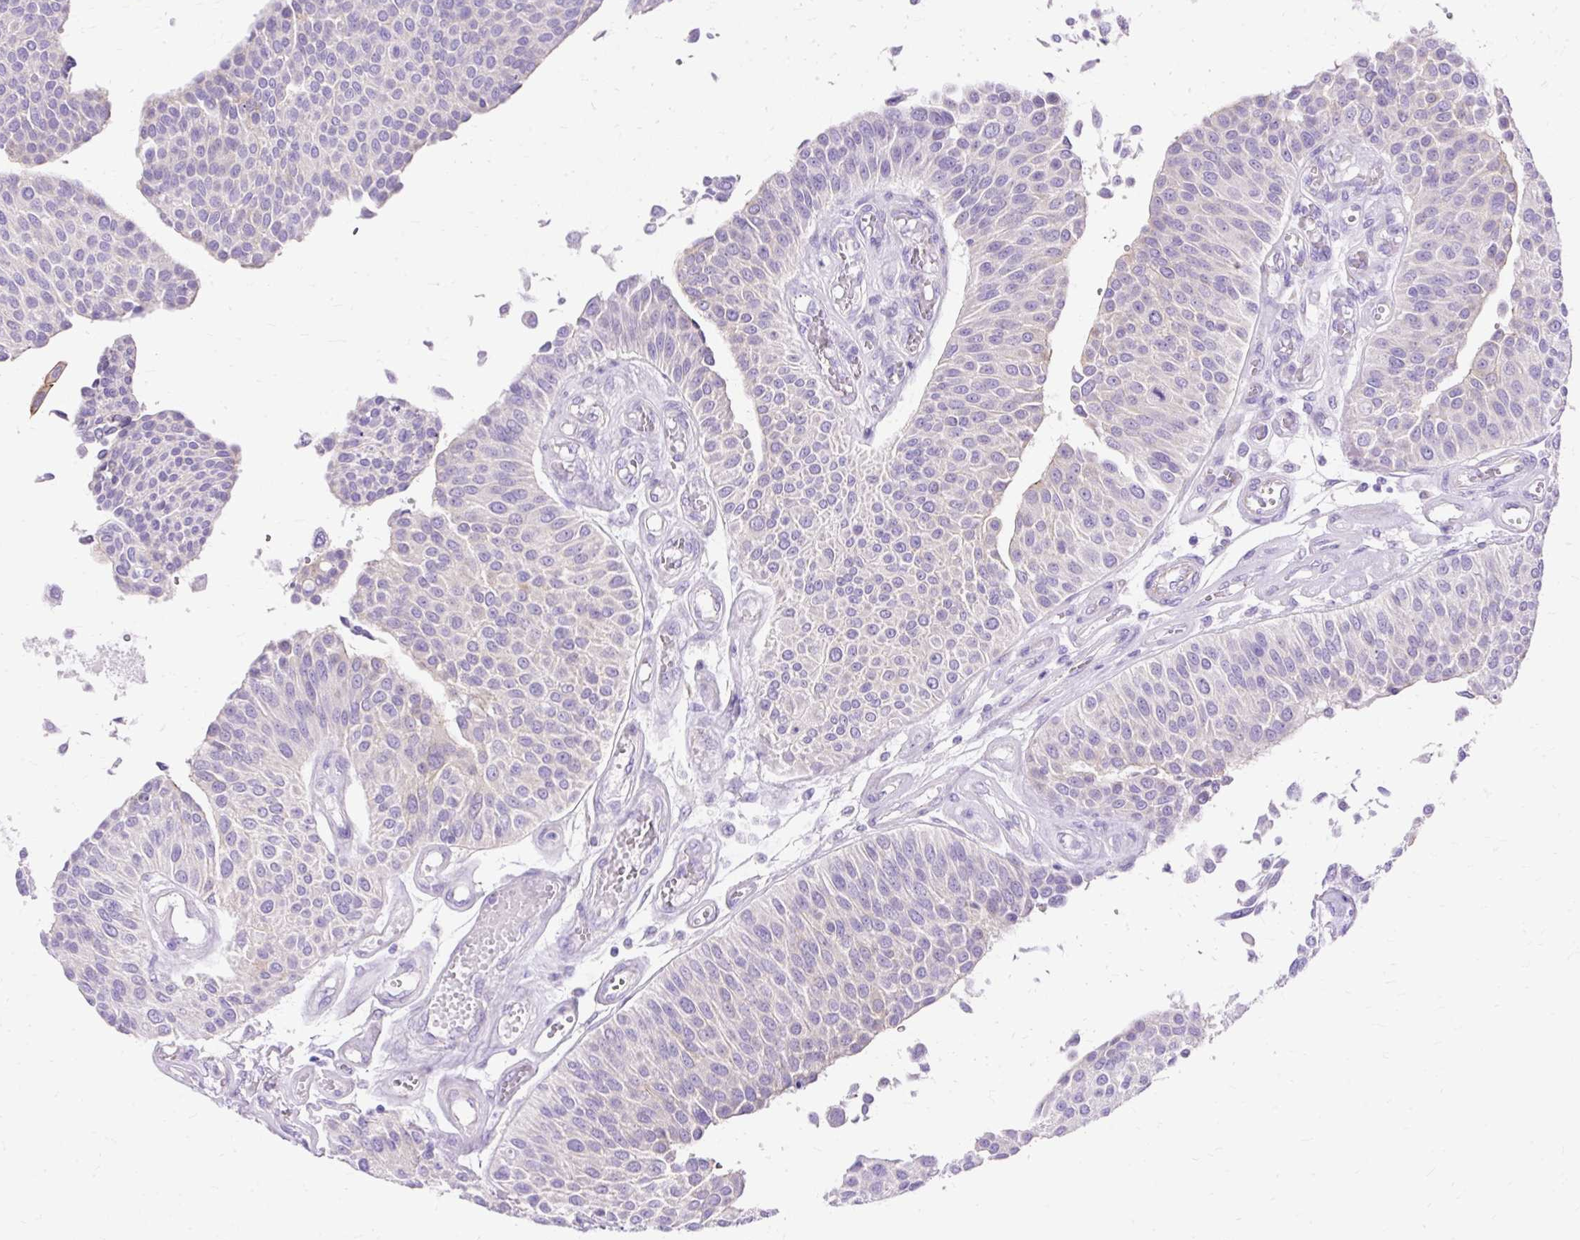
{"staining": {"intensity": "negative", "quantity": "none", "location": "none"}, "tissue": "urothelial cancer", "cell_type": "Tumor cells", "image_type": "cancer", "snomed": [{"axis": "morphology", "description": "Urothelial carcinoma, NOS"}, {"axis": "topography", "description": "Urinary bladder"}], "caption": "A photomicrograph of human urothelial cancer is negative for staining in tumor cells.", "gene": "MYO6", "patient": {"sex": "male", "age": 55}}